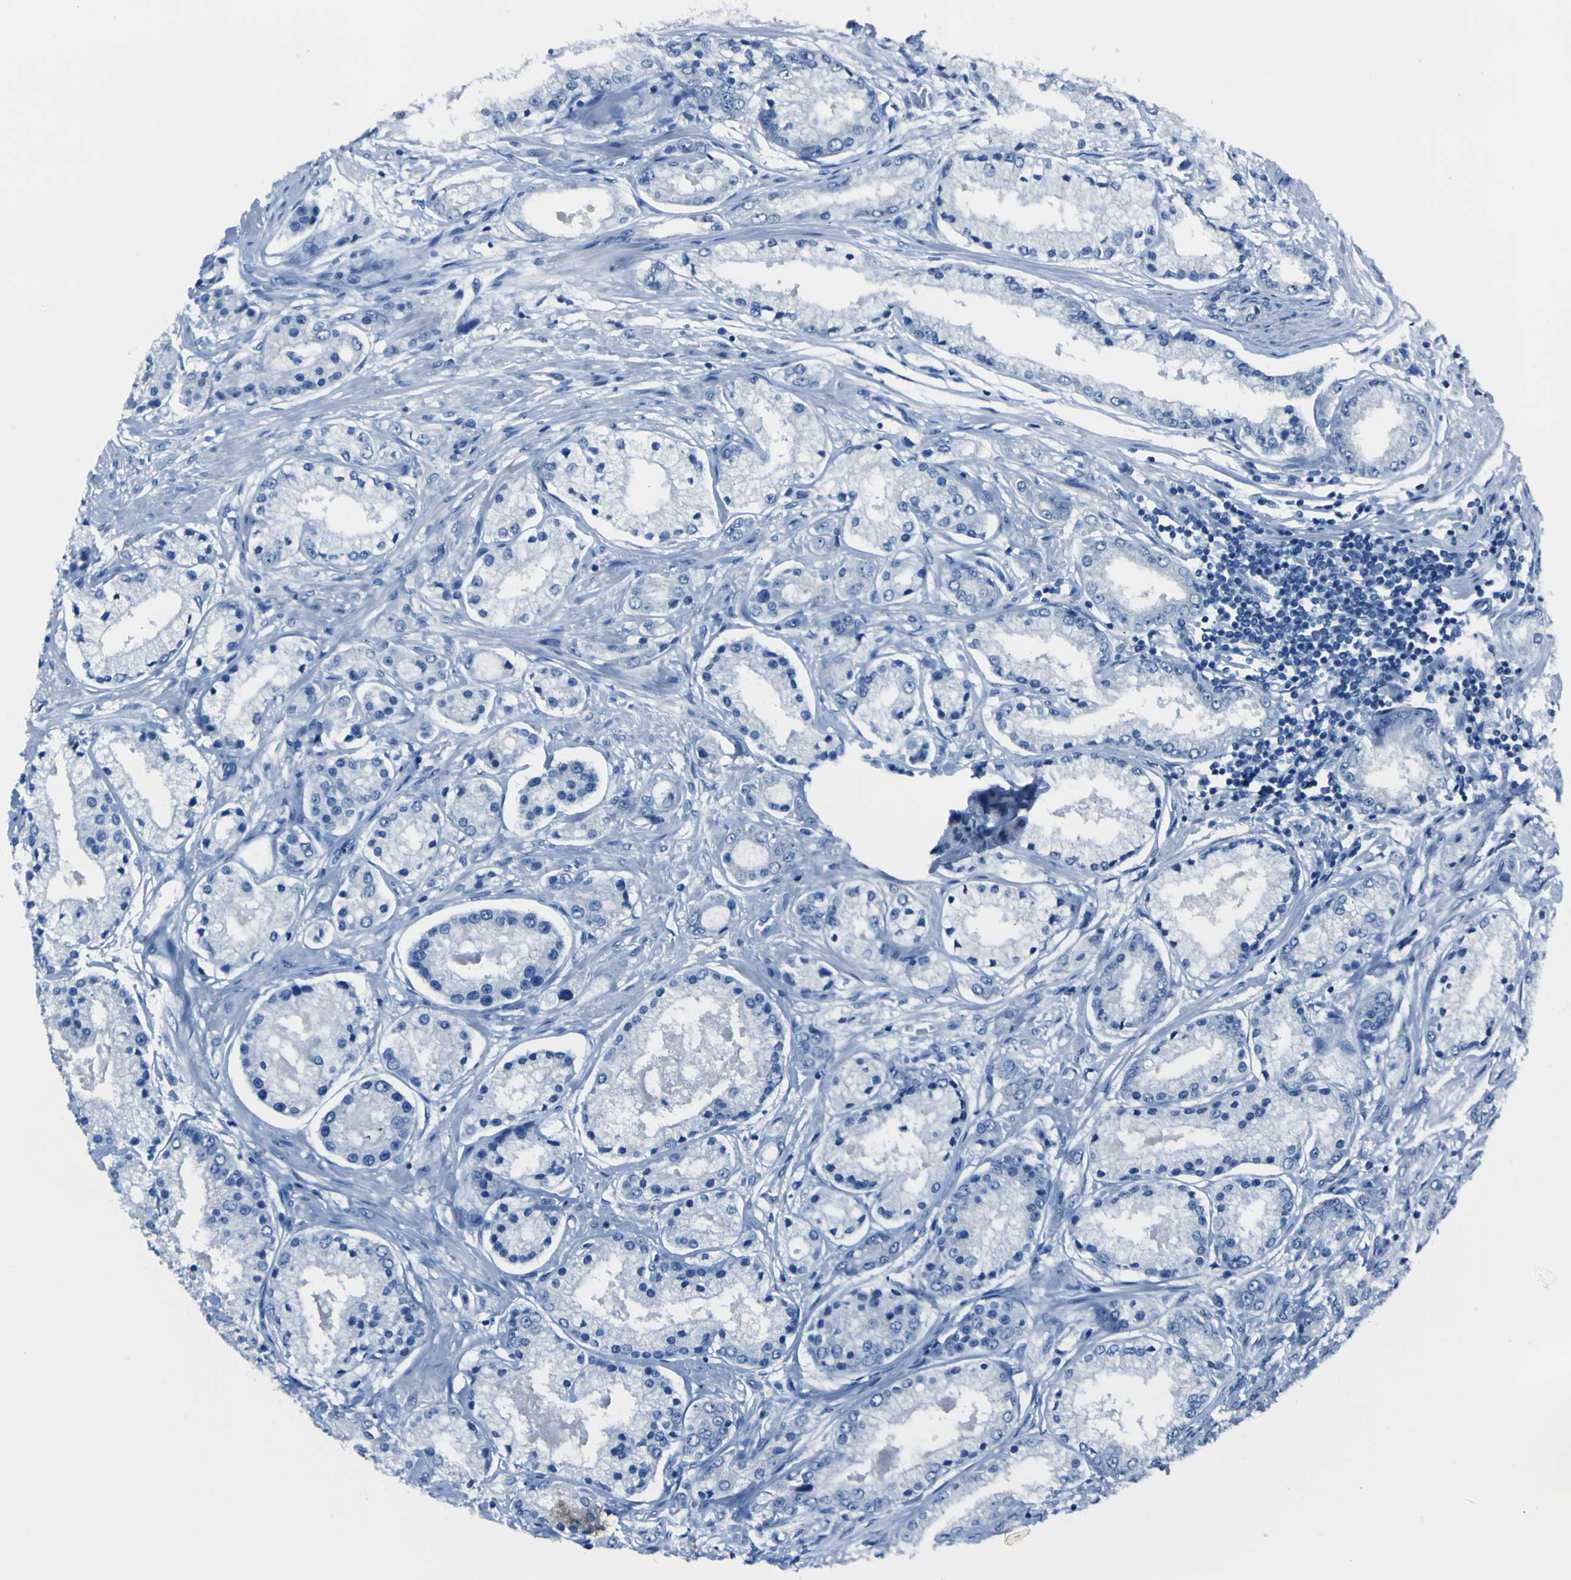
{"staining": {"intensity": "negative", "quantity": "none", "location": "none"}, "tissue": "prostate cancer", "cell_type": "Tumor cells", "image_type": "cancer", "snomed": [{"axis": "morphology", "description": "Adenocarcinoma, High grade"}, {"axis": "topography", "description": "Prostate"}], "caption": "Immunohistochemical staining of prostate cancer (adenocarcinoma (high-grade)) displays no significant staining in tumor cells. Nuclei are stained in blue.", "gene": "PHKG1", "patient": {"sex": "male", "age": 59}}